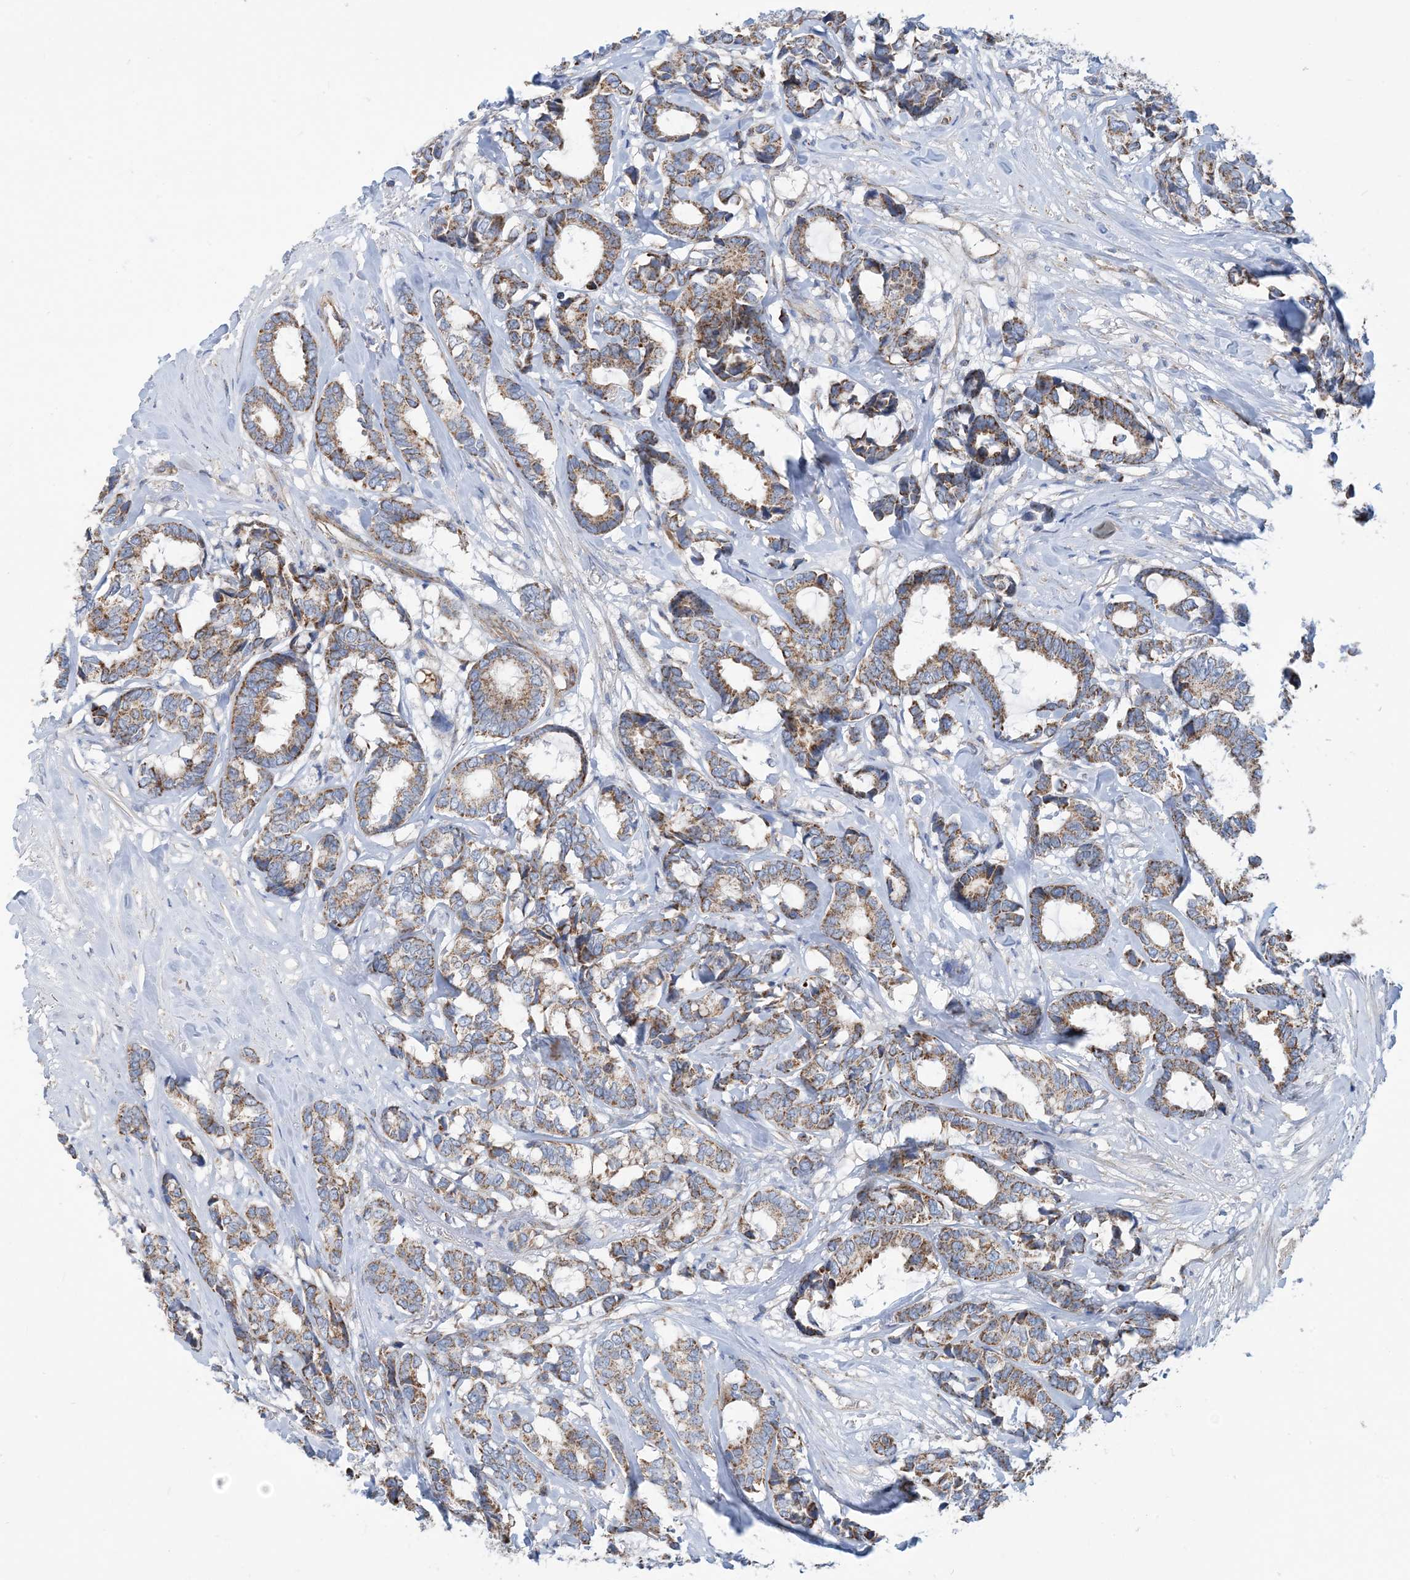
{"staining": {"intensity": "moderate", "quantity": ">75%", "location": "cytoplasmic/membranous"}, "tissue": "breast cancer", "cell_type": "Tumor cells", "image_type": "cancer", "snomed": [{"axis": "morphology", "description": "Duct carcinoma"}, {"axis": "topography", "description": "Breast"}], "caption": "An immunohistochemistry photomicrograph of neoplastic tissue is shown. Protein staining in brown labels moderate cytoplasmic/membranous positivity in breast cancer (infiltrating ductal carcinoma) within tumor cells.", "gene": "PHOSPHO2", "patient": {"sex": "female", "age": 87}}